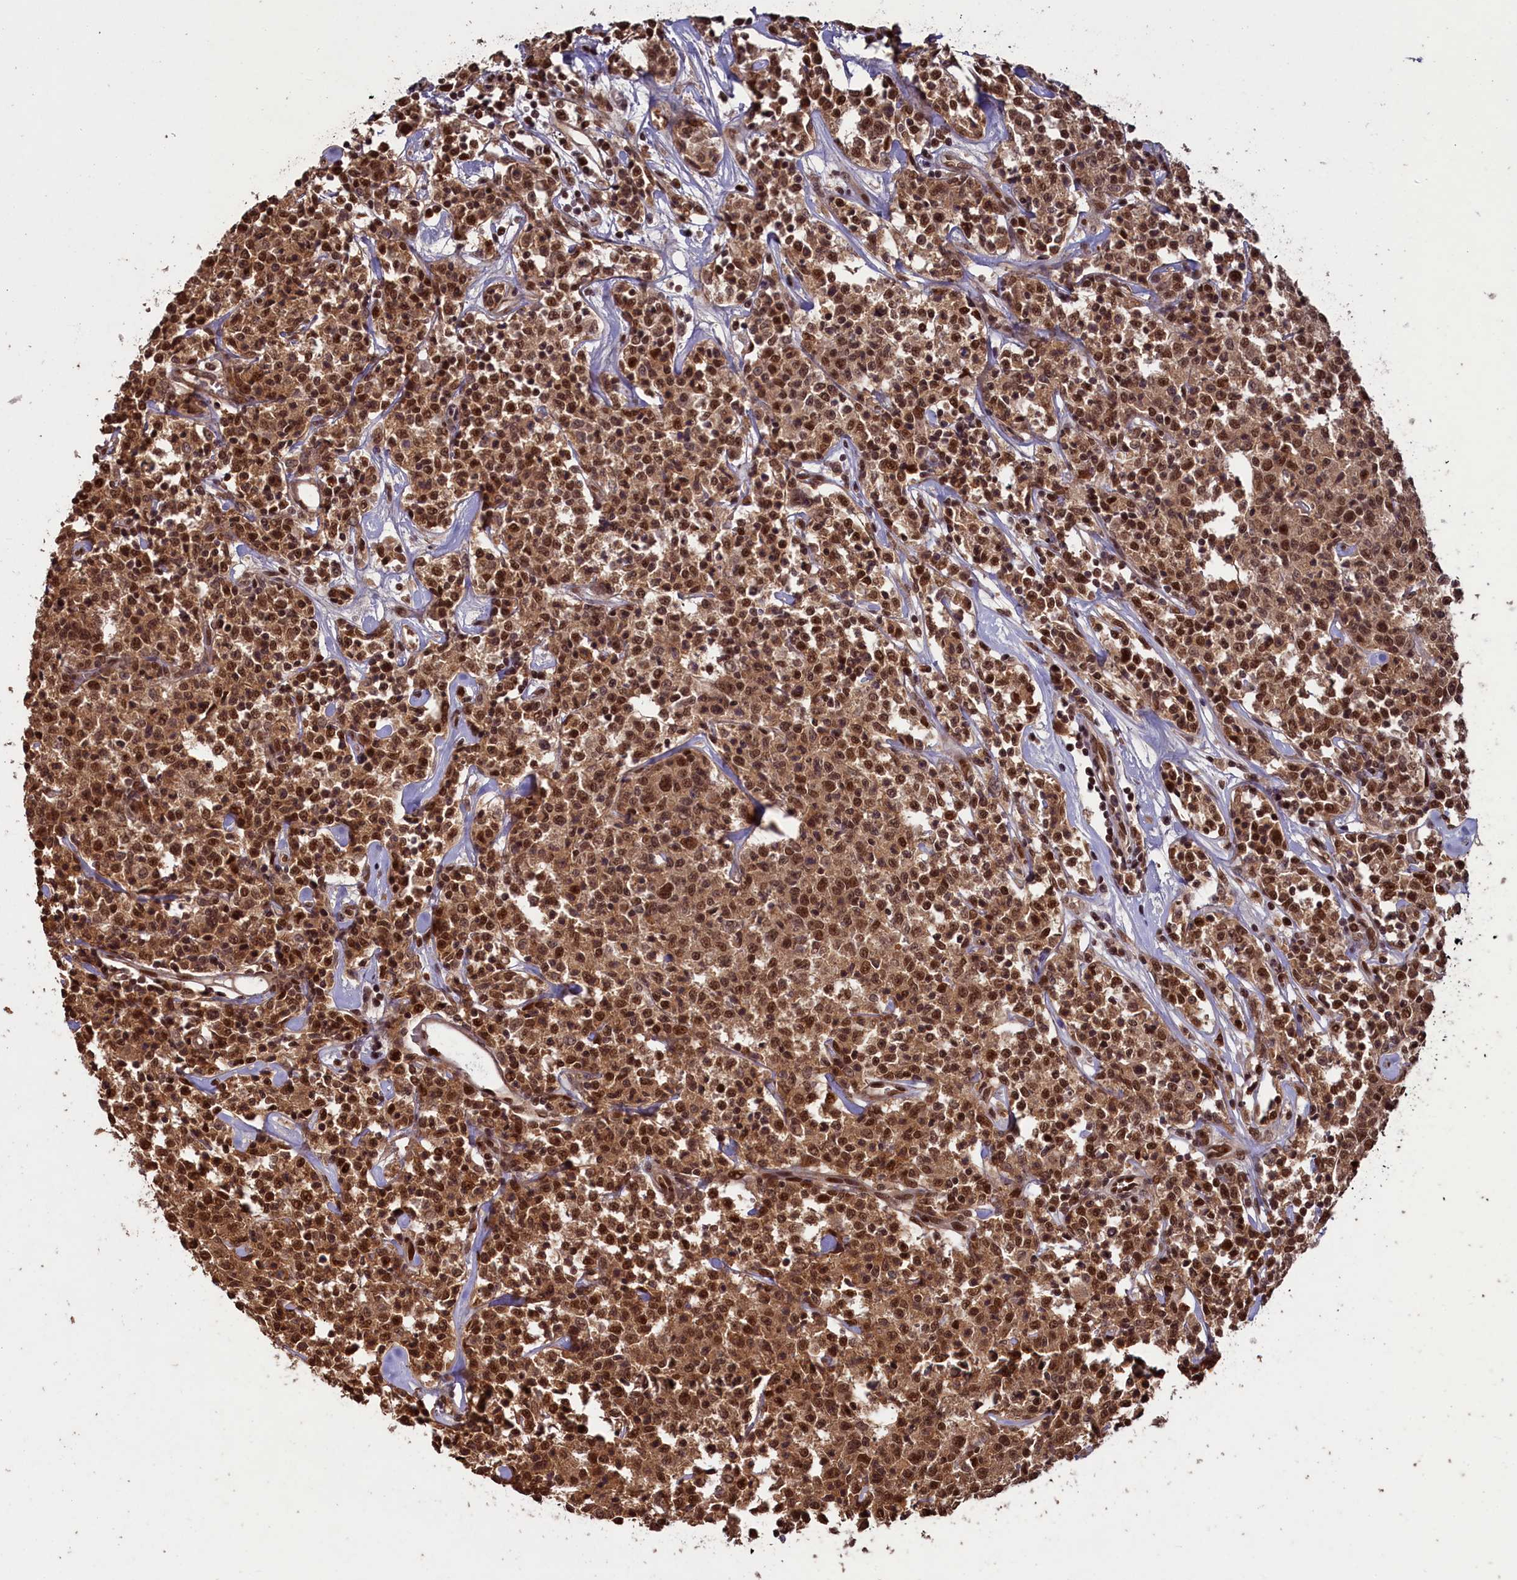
{"staining": {"intensity": "moderate", "quantity": ">75%", "location": "cytoplasmic/membranous,nuclear"}, "tissue": "lymphoma", "cell_type": "Tumor cells", "image_type": "cancer", "snomed": [{"axis": "morphology", "description": "Malignant lymphoma, non-Hodgkin's type, Low grade"}, {"axis": "topography", "description": "Small intestine"}], "caption": "Protein analysis of lymphoma tissue exhibits moderate cytoplasmic/membranous and nuclear expression in approximately >75% of tumor cells.", "gene": "NAE1", "patient": {"sex": "female", "age": 59}}